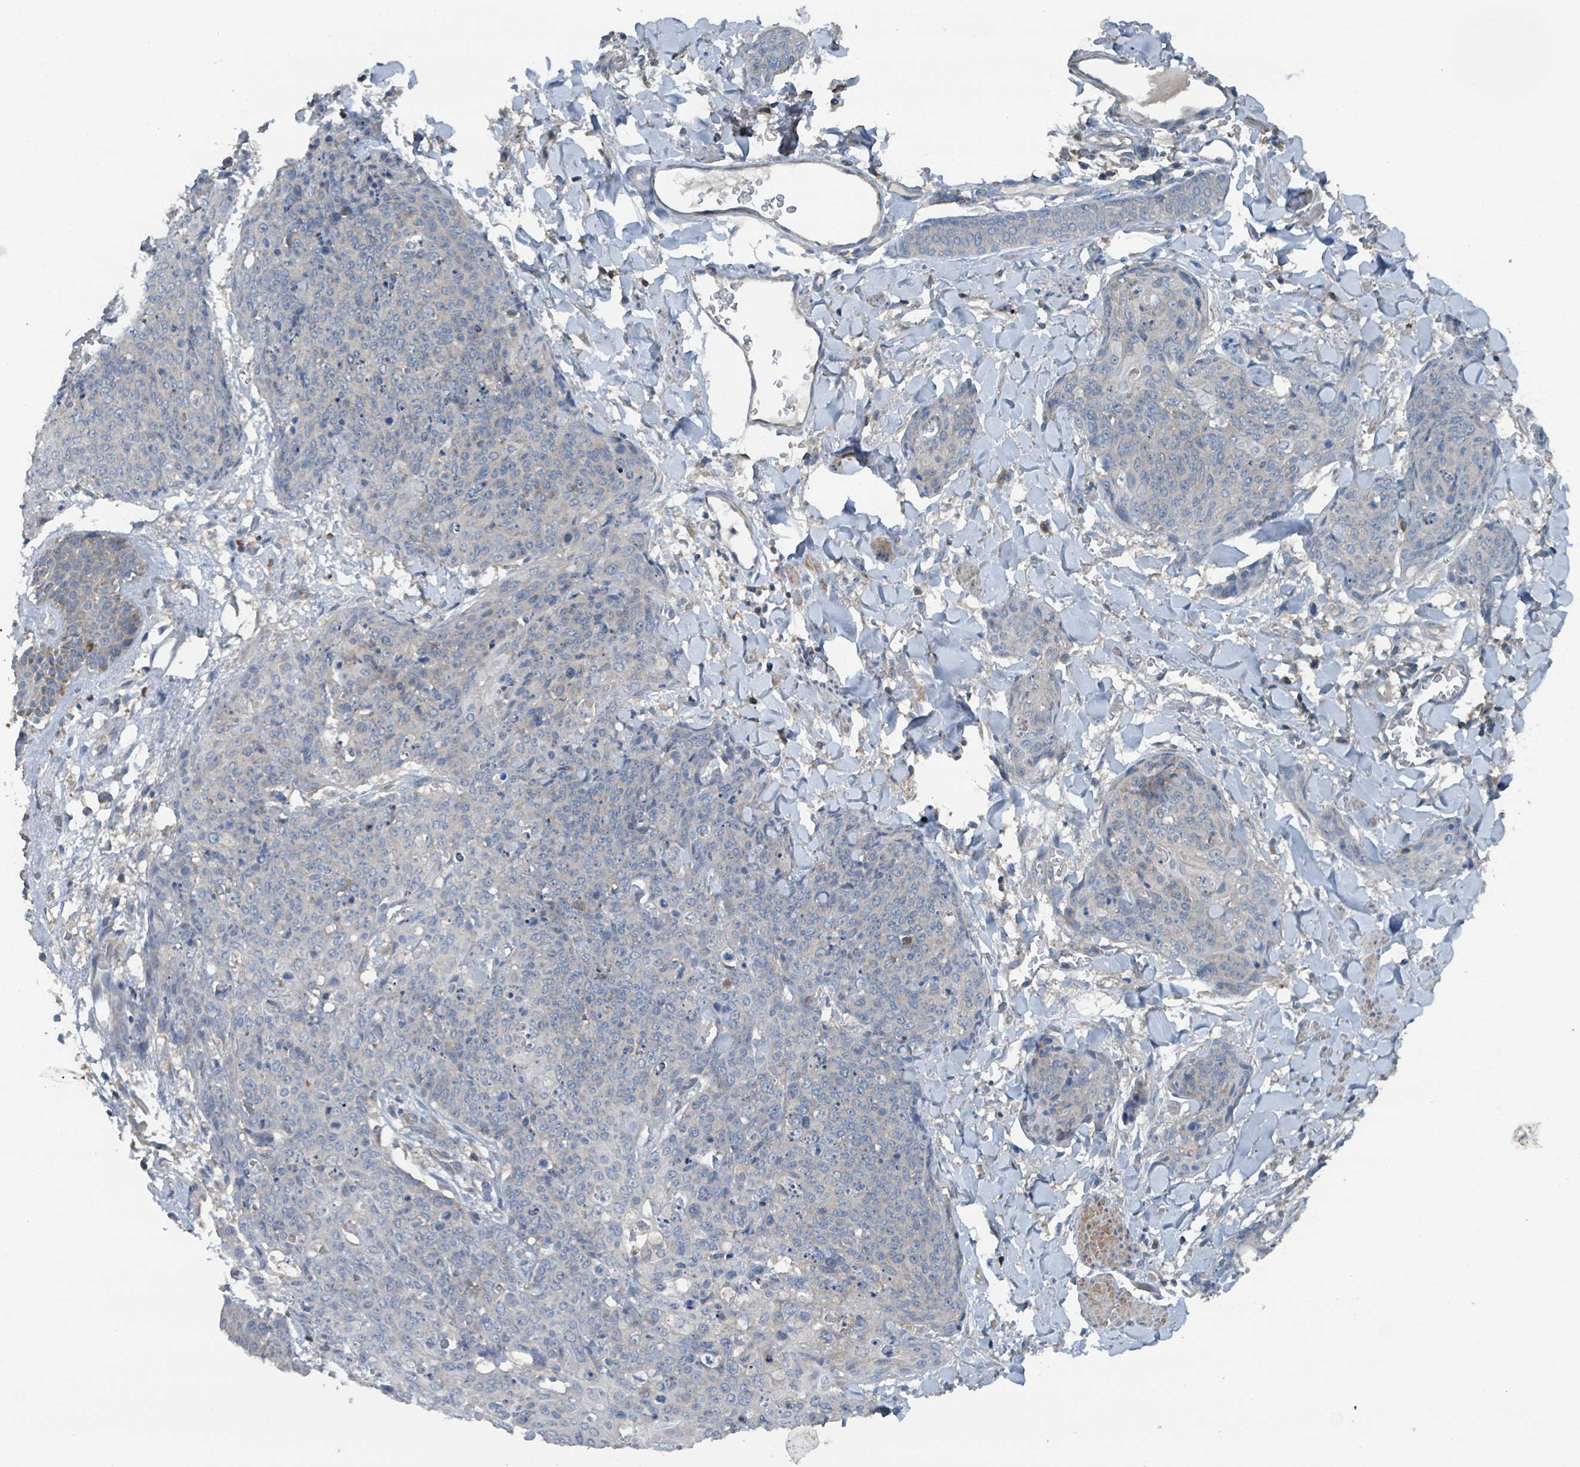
{"staining": {"intensity": "negative", "quantity": "none", "location": "none"}, "tissue": "skin cancer", "cell_type": "Tumor cells", "image_type": "cancer", "snomed": [{"axis": "morphology", "description": "Squamous cell carcinoma, NOS"}, {"axis": "topography", "description": "Skin"}, {"axis": "topography", "description": "Vulva"}], "caption": "DAB immunohistochemical staining of human skin squamous cell carcinoma displays no significant expression in tumor cells.", "gene": "ACBD4", "patient": {"sex": "female", "age": 85}}